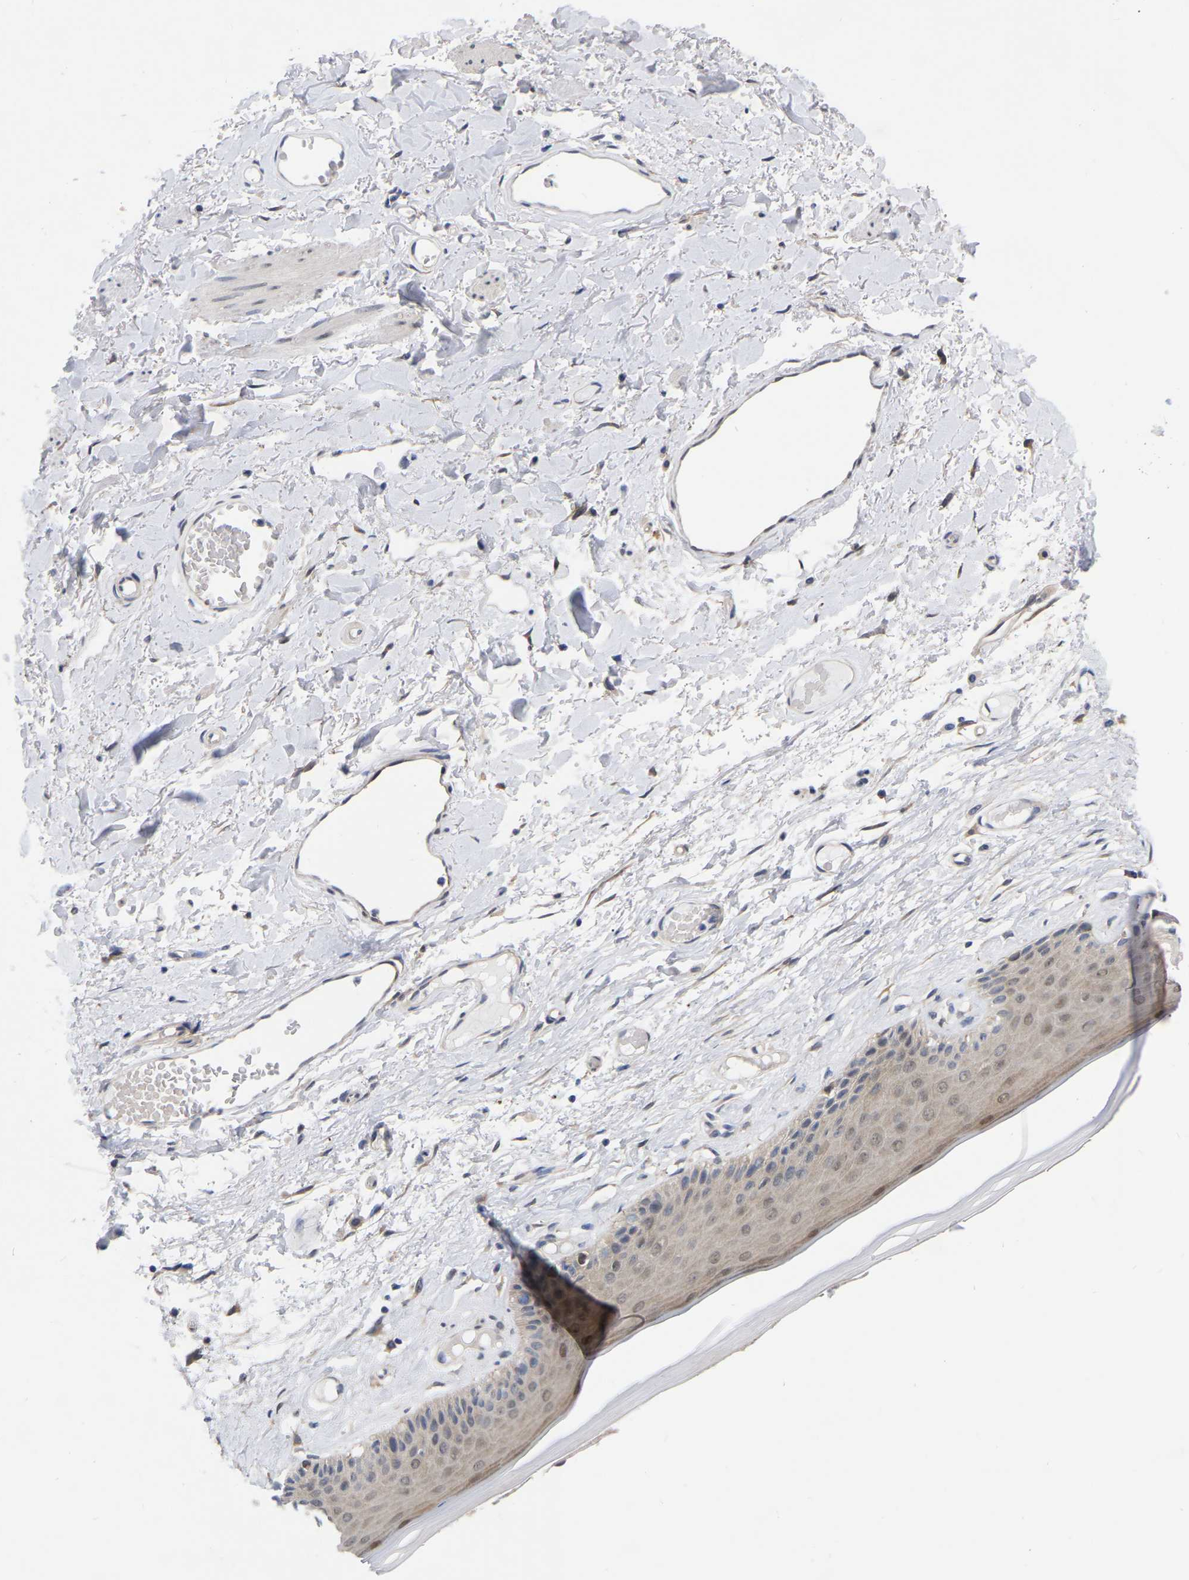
{"staining": {"intensity": "moderate", "quantity": "25%-75%", "location": "cytoplasmic/membranous,nuclear"}, "tissue": "skin", "cell_type": "Epidermal cells", "image_type": "normal", "snomed": [{"axis": "morphology", "description": "Normal tissue, NOS"}, {"axis": "topography", "description": "Vulva"}], "caption": "Immunohistochemical staining of normal human skin reveals medium levels of moderate cytoplasmic/membranous,nuclear expression in about 25%-75% of epidermal cells.", "gene": "UBE4B", "patient": {"sex": "female", "age": 73}}